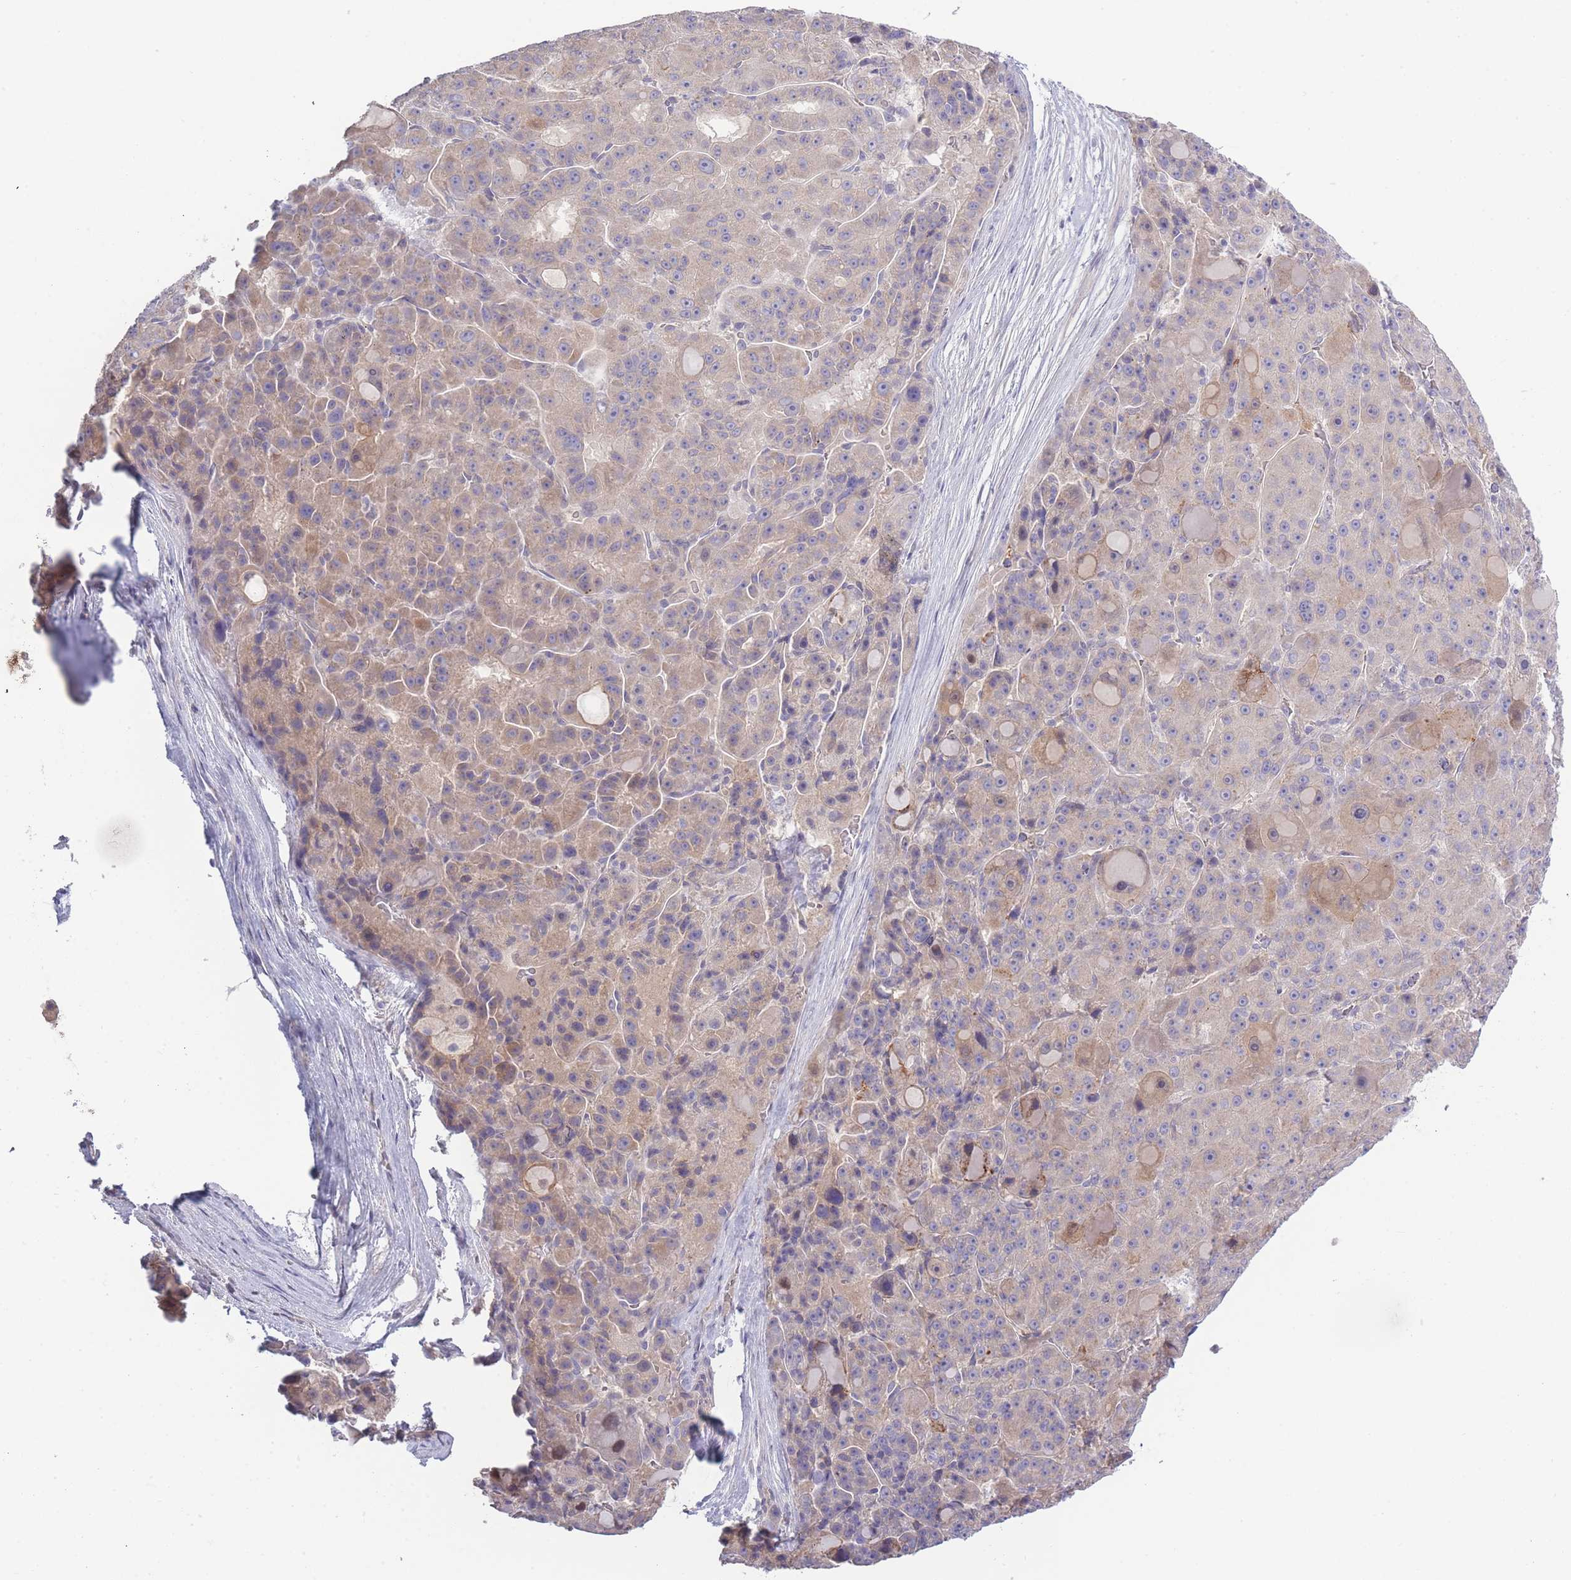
{"staining": {"intensity": "weak", "quantity": "25%-75%", "location": "cytoplasmic/membranous"}, "tissue": "liver cancer", "cell_type": "Tumor cells", "image_type": "cancer", "snomed": [{"axis": "morphology", "description": "Carcinoma, Hepatocellular, NOS"}, {"axis": "topography", "description": "Liver"}], "caption": "Weak cytoplasmic/membranous expression is seen in about 25%-75% of tumor cells in liver cancer (hepatocellular carcinoma).", "gene": "SPHKAP", "patient": {"sex": "male", "age": 76}}